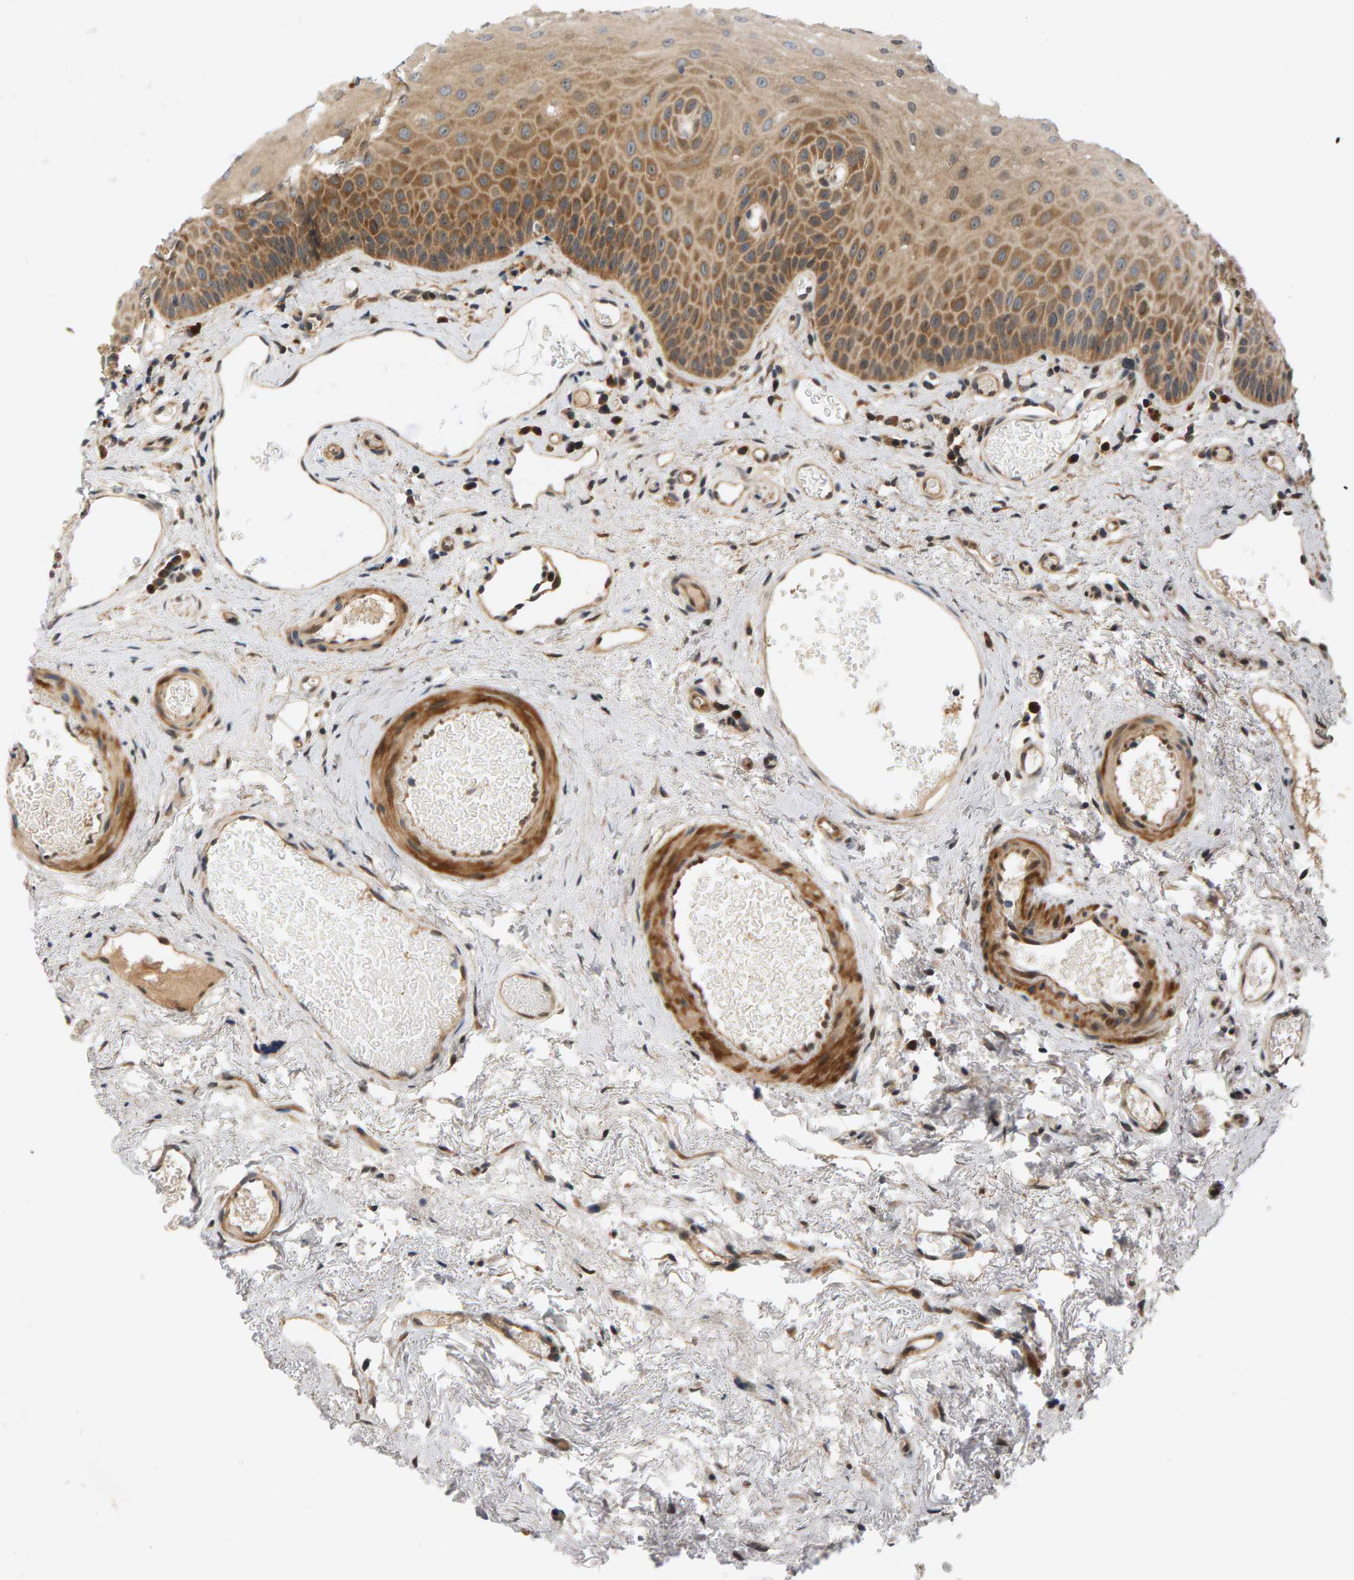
{"staining": {"intensity": "moderate", "quantity": ">75%", "location": "cytoplasmic/membranous"}, "tissue": "oral mucosa", "cell_type": "Squamous epithelial cells", "image_type": "normal", "snomed": [{"axis": "morphology", "description": "Normal tissue, NOS"}, {"axis": "topography", "description": "Skeletal muscle"}, {"axis": "topography", "description": "Oral tissue"}, {"axis": "topography", "description": "Peripheral nerve tissue"}], "caption": "High-power microscopy captured an immunohistochemistry (IHC) photomicrograph of benign oral mucosa, revealing moderate cytoplasmic/membranous positivity in about >75% of squamous epithelial cells.", "gene": "BAHCC1", "patient": {"sex": "female", "age": 84}}